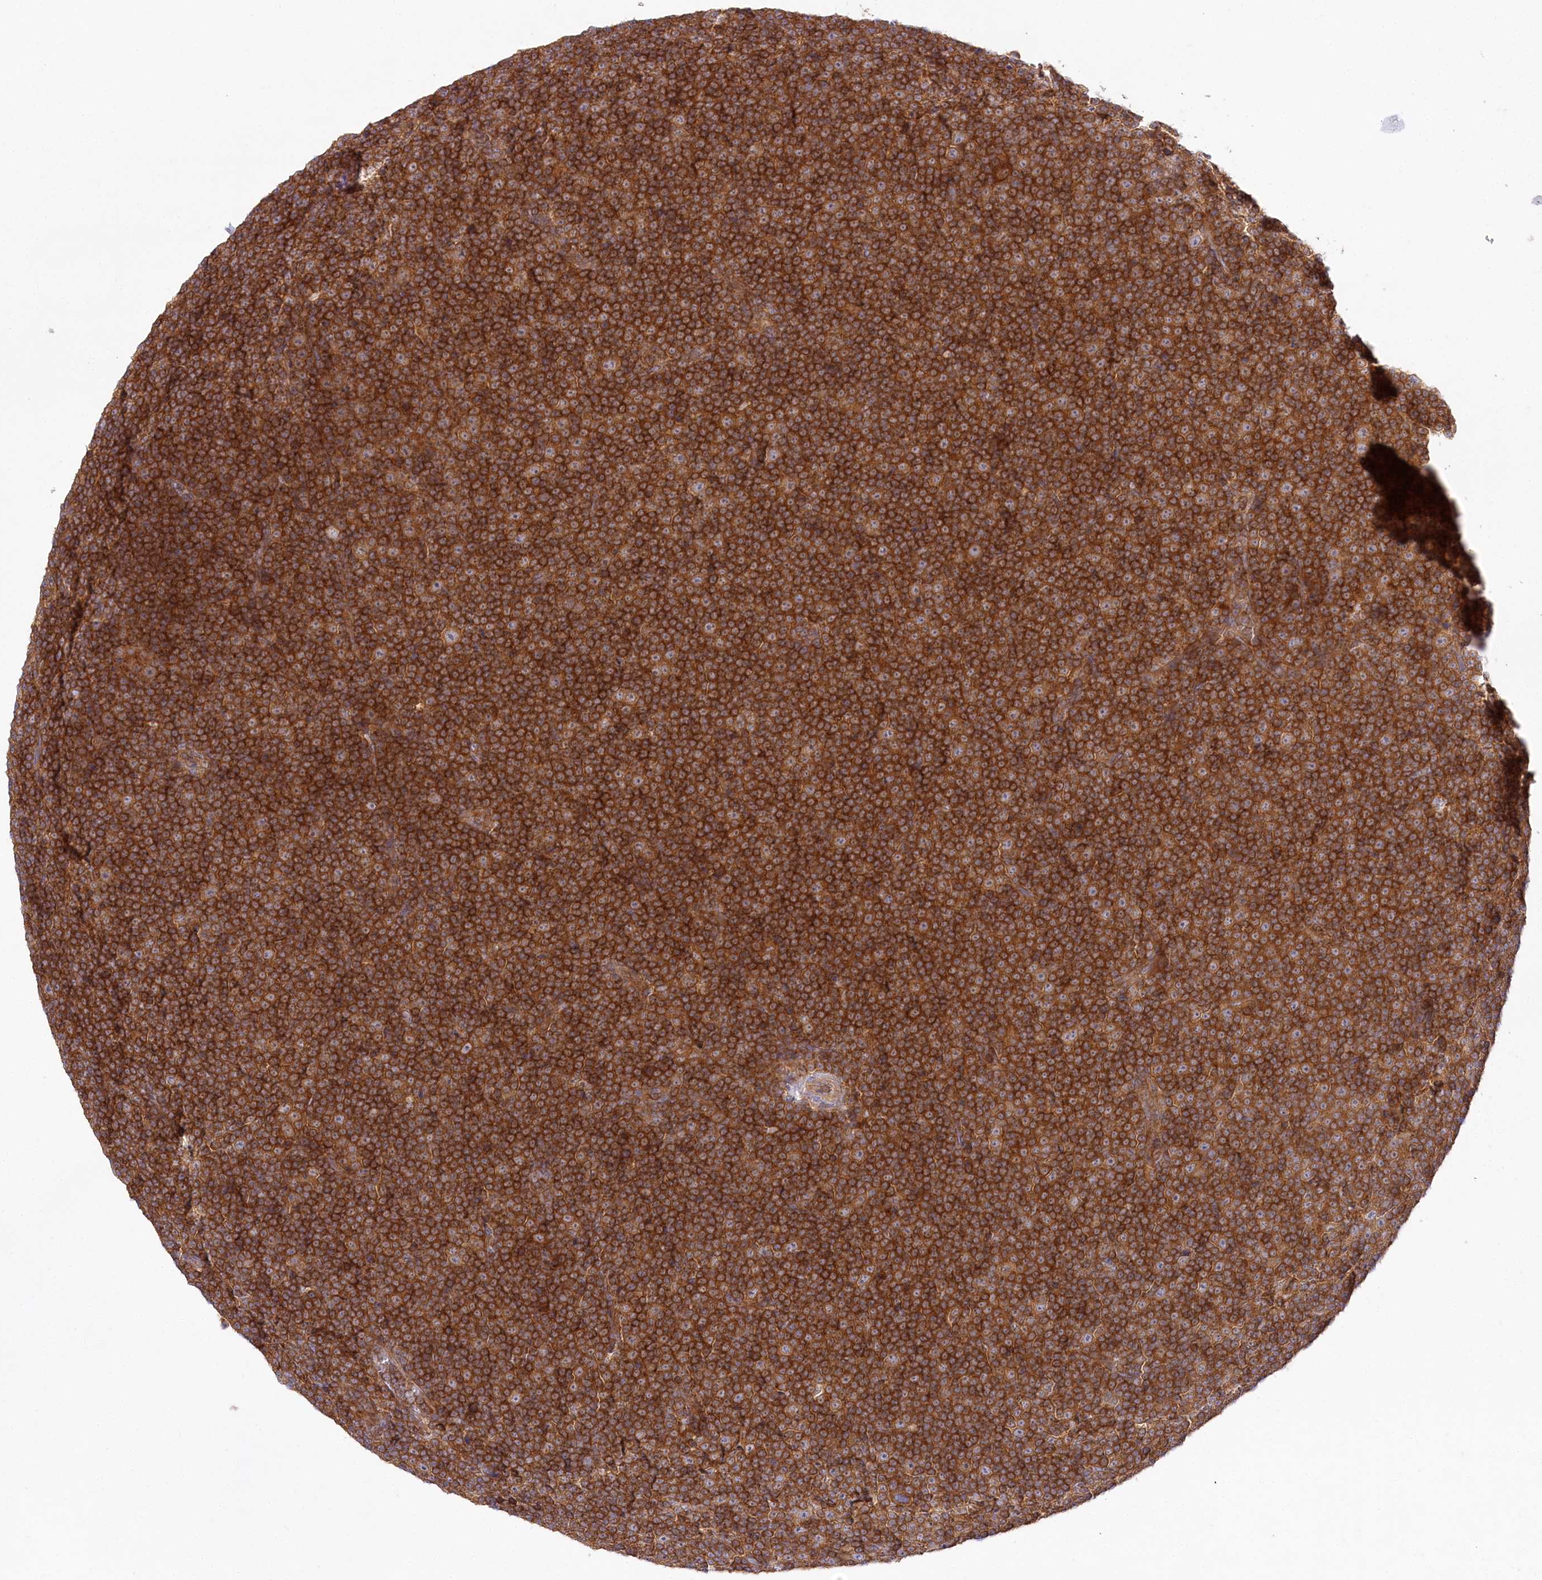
{"staining": {"intensity": "strong", "quantity": ">75%", "location": "cytoplasmic/membranous"}, "tissue": "lymphoma", "cell_type": "Tumor cells", "image_type": "cancer", "snomed": [{"axis": "morphology", "description": "Malignant lymphoma, non-Hodgkin's type, Low grade"}, {"axis": "topography", "description": "Lymph node"}], "caption": "Lymphoma stained for a protein reveals strong cytoplasmic/membranous positivity in tumor cells. The protein is stained brown, and the nuclei are stained in blue (DAB (3,3'-diaminobenzidine) IHC with brightfield microscopy, high magnification).", "gene": "ABRAXAS2", "patient": {"sex": "female", "age": 67}}